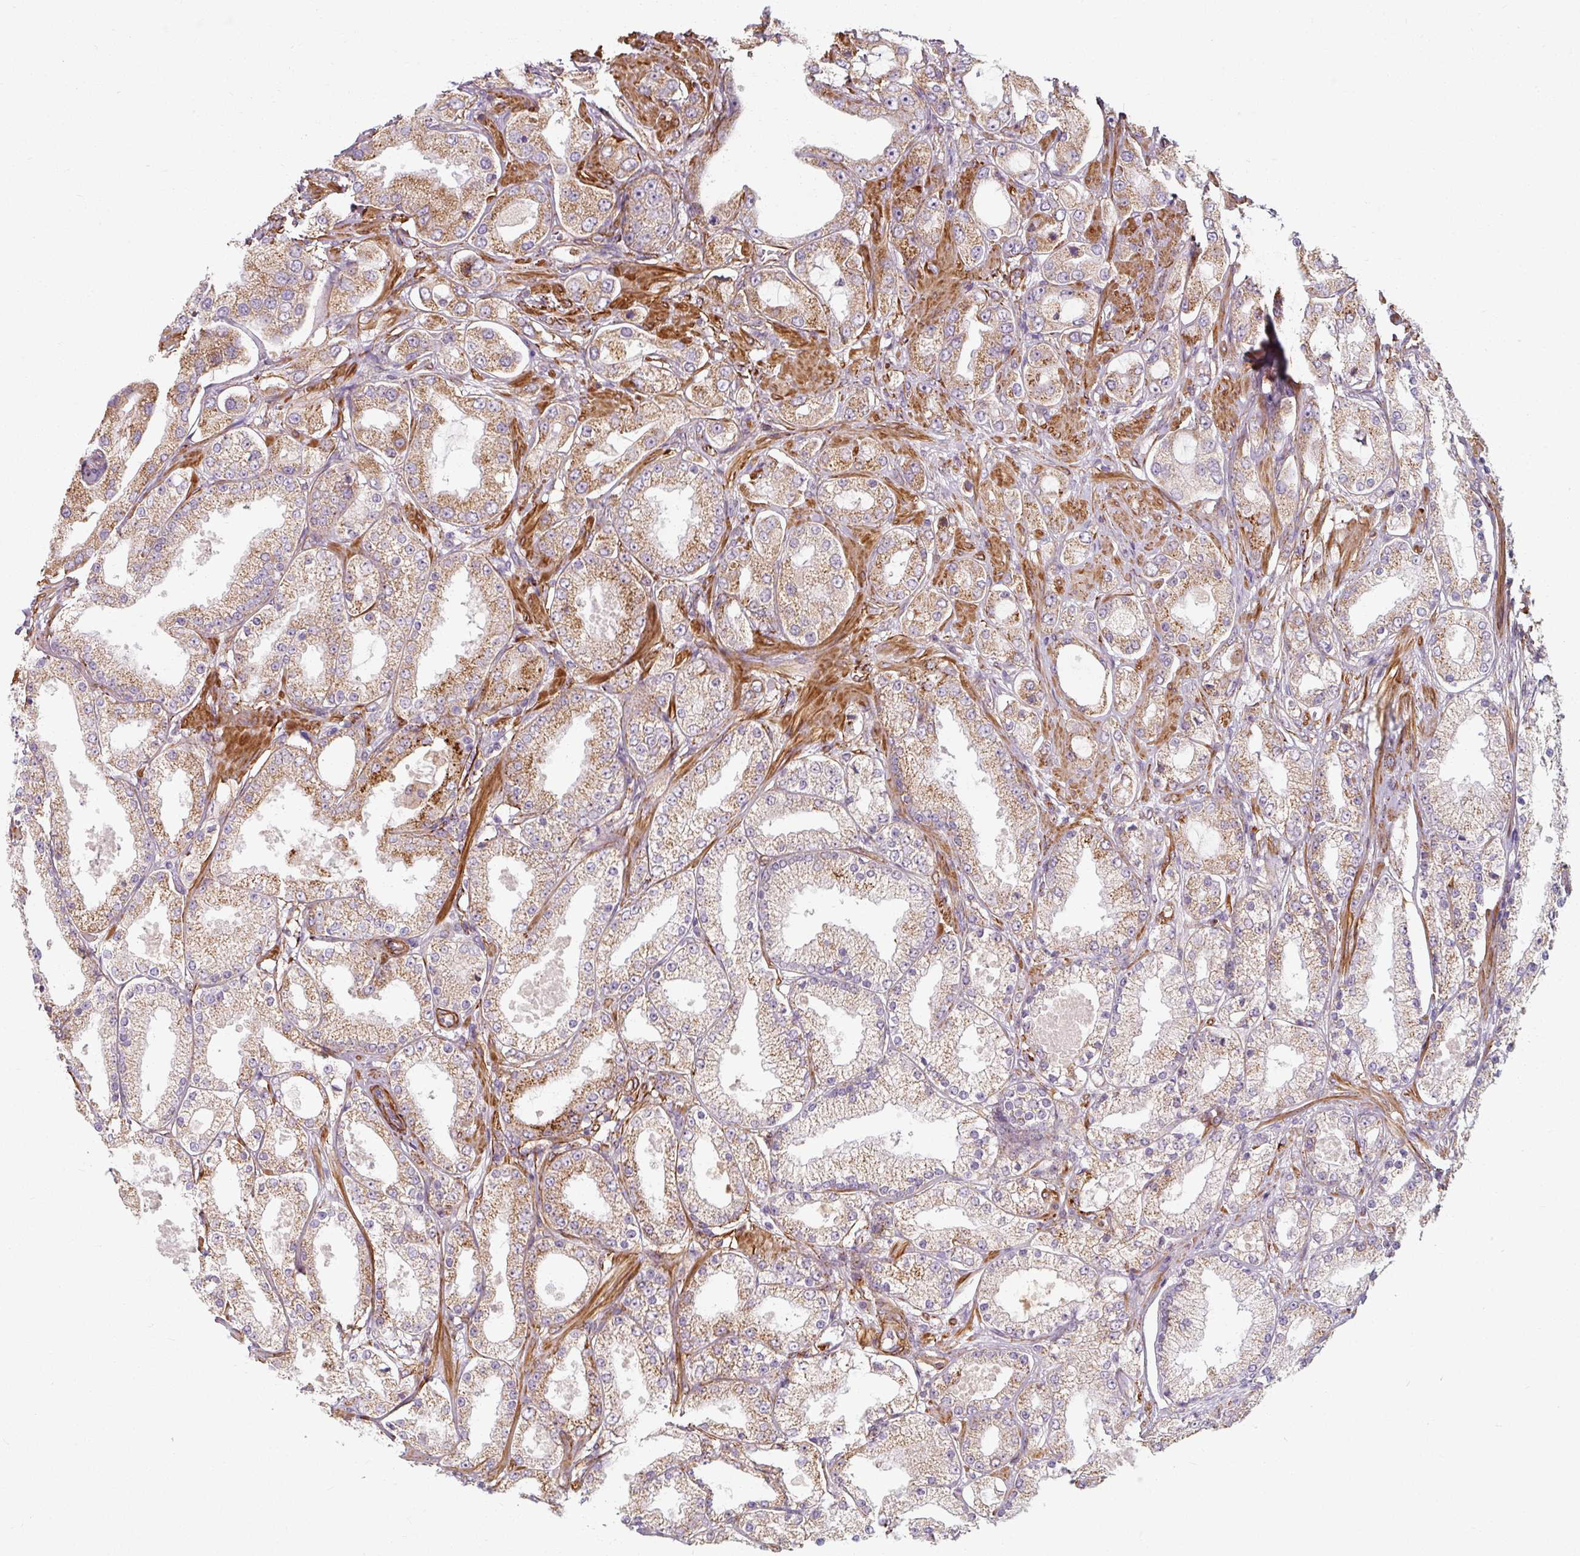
{"staining": {"intensity": "moderate", "quantity": "25%-75%", "location": "cytoplasmic/membranous"}, "tissue": "prostate cancer", "cell_type": "Tumor cells", "image_type": "cancer", "snomed": [{"axis": "morphology", "description": "Adenocarcinoma, High grade"}, {"axis": "topography", "description": "Prostate"}], "caption": "A high-resolution image shows IHC staining of adenocarcinoma (high-grade) (prostate), which shows moderate cytoplasmic/membranous staining in approximately 25%-75% of tumor cells.", "gene": "MRPS5", "patient": {"sex": "male", "age": 68}}